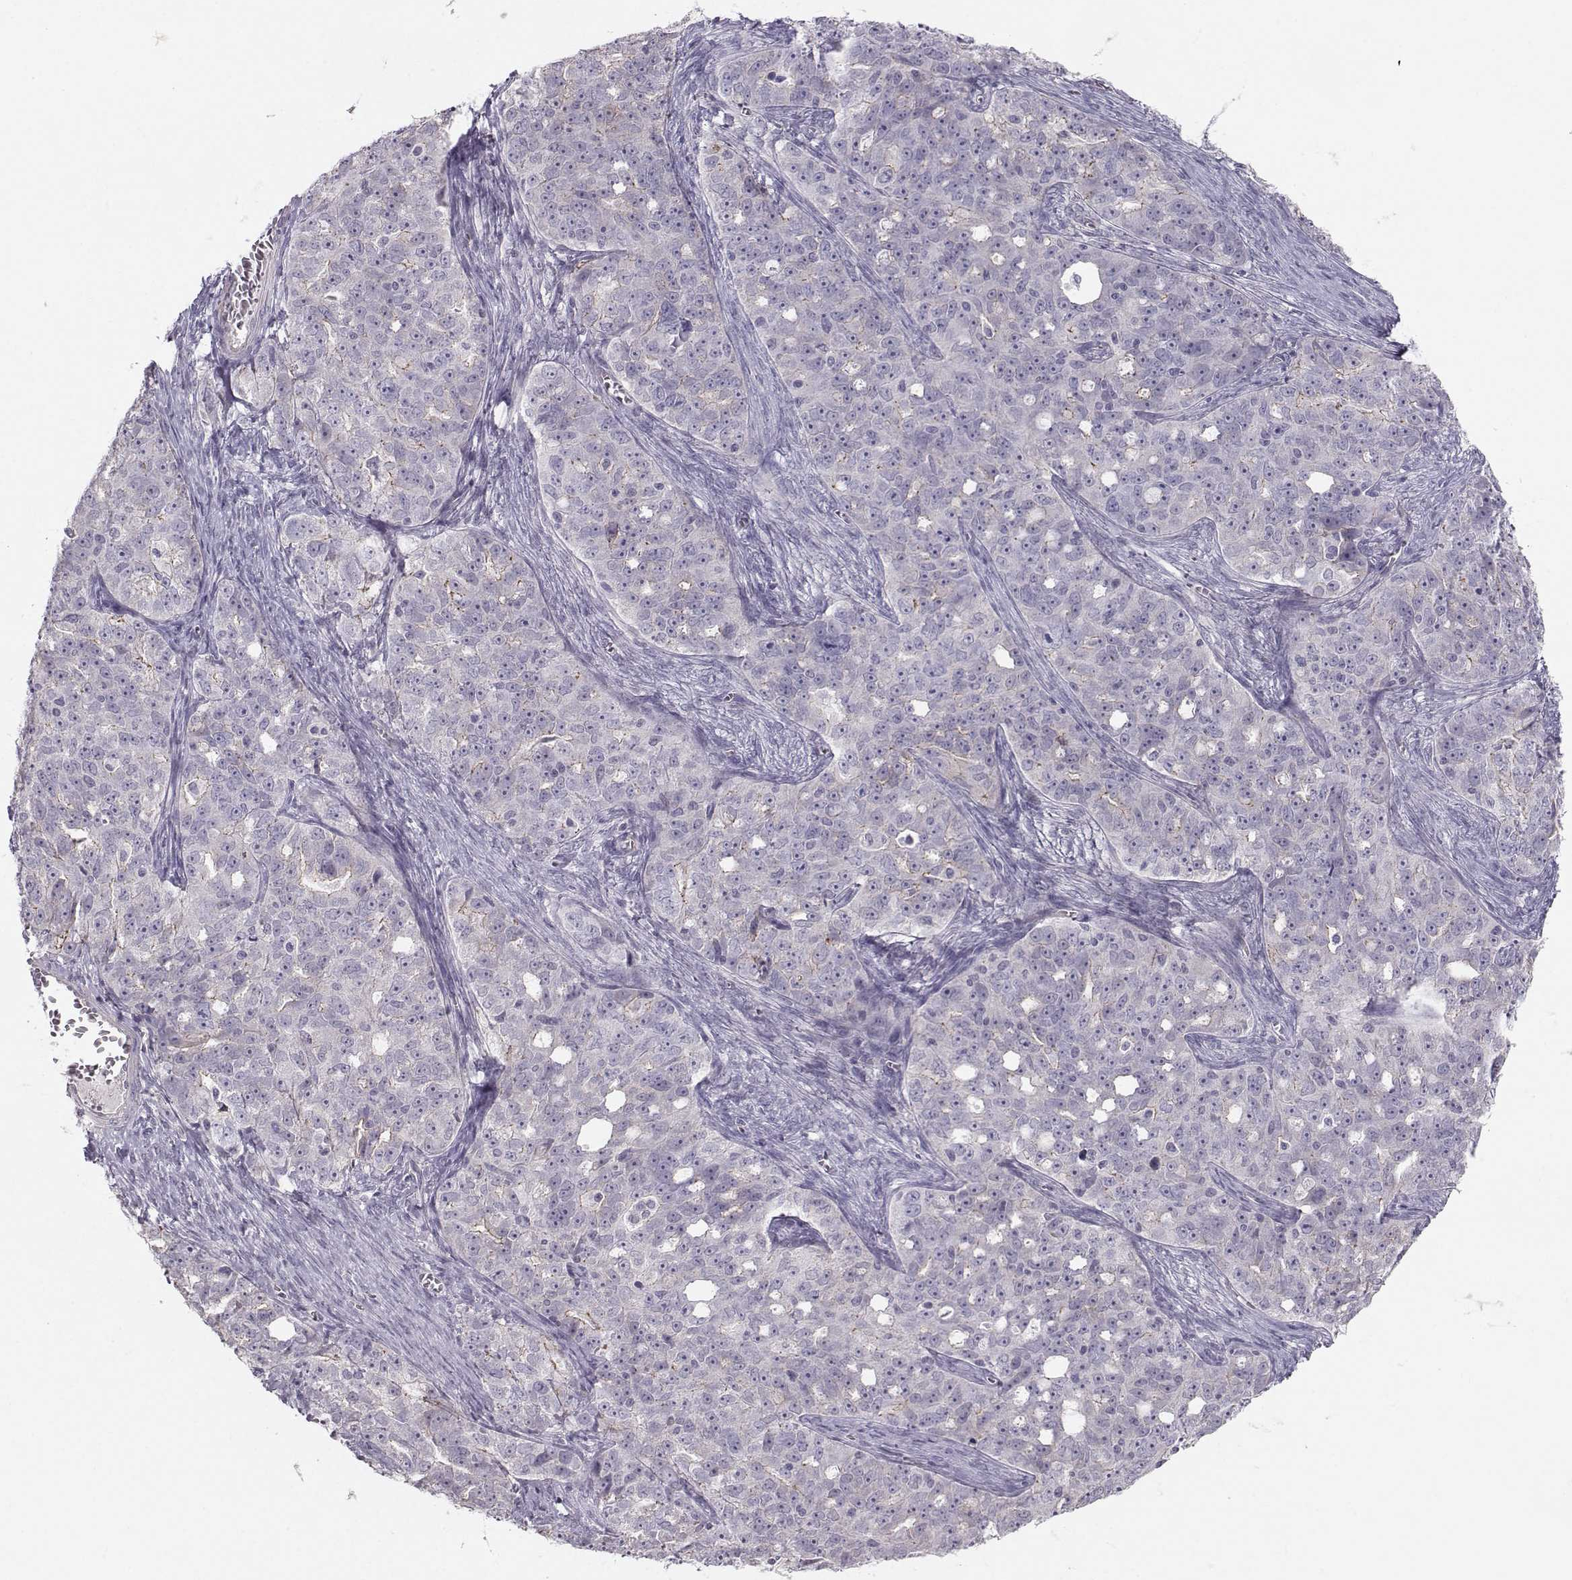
{"staining": {"intensity": "negative", "quantity": "none", "location": "none"}, "tissue": "ovarian cancer", "cell_type": "Tumor cells", "image_type": "cancer", "snomed": [{"axis": "morphology", "description": "Cystadenocarcinoma, serous, NOS"}, {"axis": "topography", "description": "Ovary"}], "caption": "This photomicrograph is of serous cystadenocarcinoma (ovarian) stained with IHC to label a protein in brown with the nuclei are counter-stained blue. There is no staining in tumor cells.", "gene": "MAST1", "patient": {"sex": "female", "age": 51}}